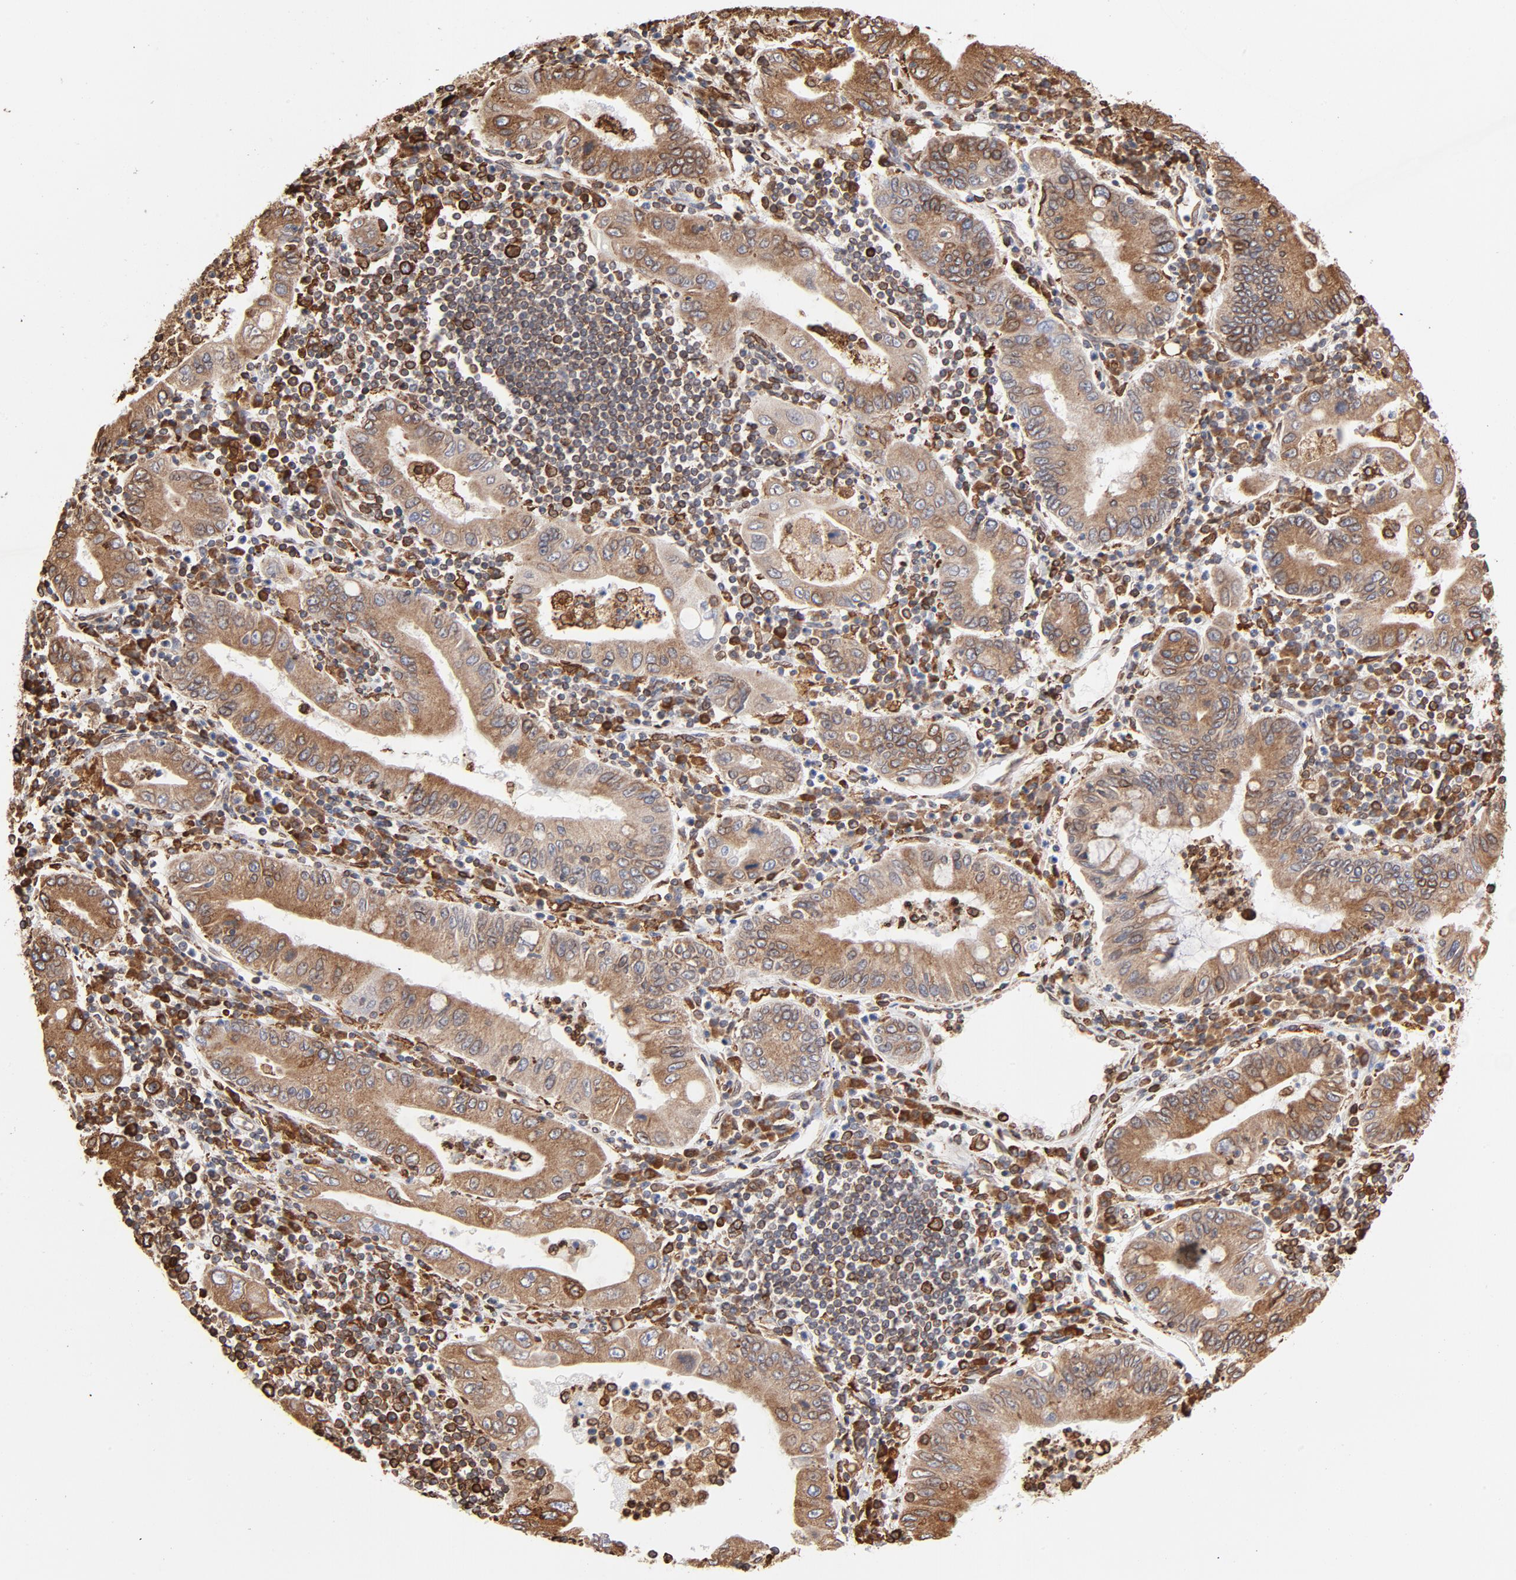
{"staining": {"intensity": "moderate", "quantity": ">75%", "location": "cytoplasmic/membranous"}, "tissue": "stomach cancer", "cell_type": "Tumor cells", "image_type": "cancer", "snomed": [{"axis": "morphology", "description": "Normal tissue, NOS"}, {"axis": "morphology", "description": "Adenocarcinoma, NOS"}, {"axis": "topography", "description": "Esophagus"}, {"axis": "topography", "description": "Stomach, upper"}, {"axis": "topography", "description": "Peripheral nerve tissue"}], "caption": "Human stomach adenocarcinoma stained with a brown dye shows moderate cytoplasmic/membranous positive positivity in approximately >75% of tumor cells.", "gene": "CANX", "patient": {"sex": "male", "age": 62}}